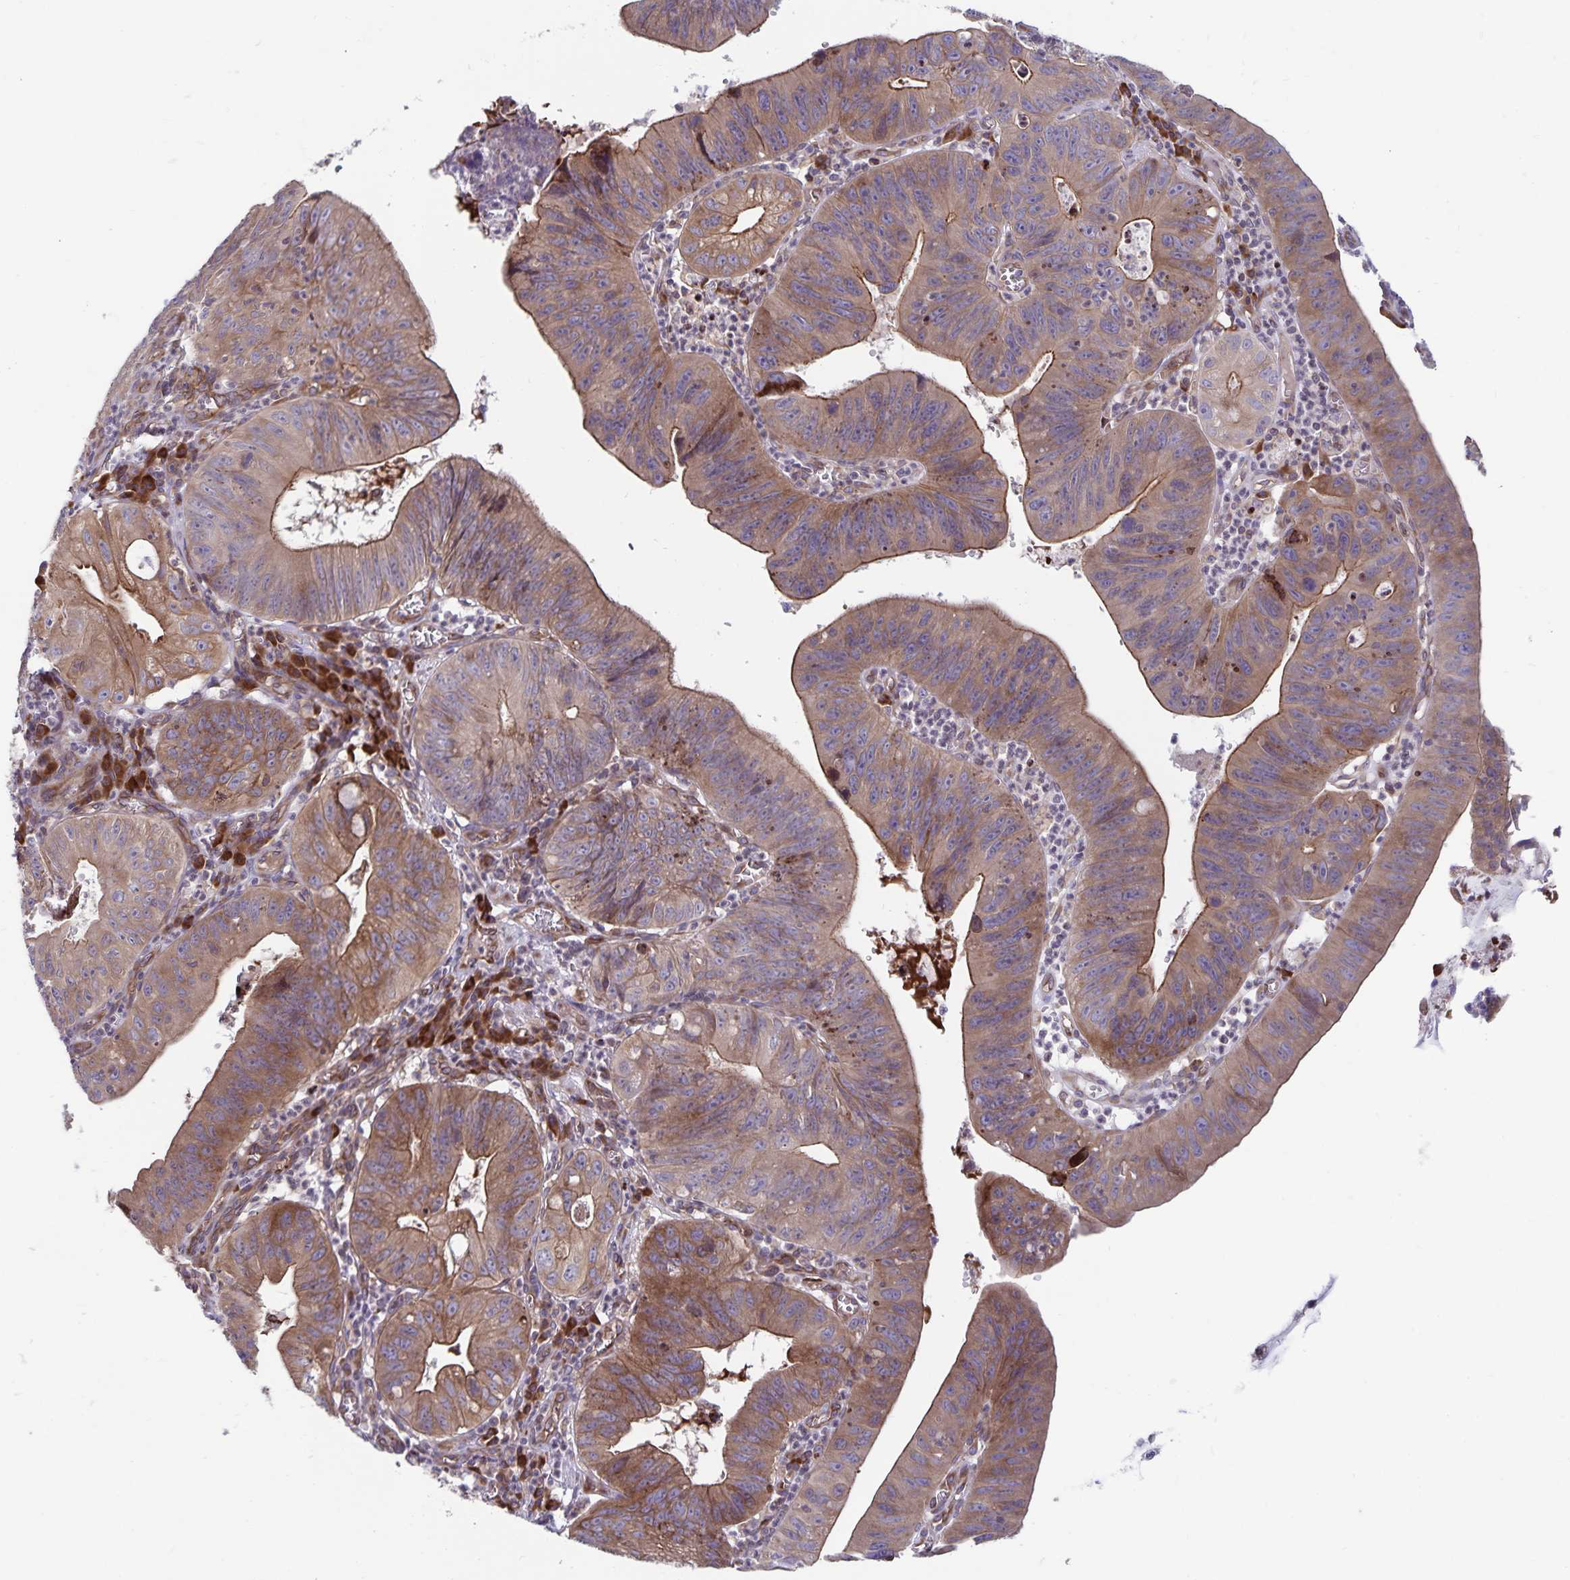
{"staining": {"intensity": "moderate", "quantity": ">75%", "location": "cytoplasmic/membranous"}, "tissue": "stomach cancer", "cell_type": "Tumor cells", "image_type": "cancer", "snomed": [{"axis": "morphology", "description": "Adenocarcinoma, NOS"}, {"axis": "topography", "description": "Stomach"}], "caption": "Brown immunohistochemical staining in stomach adenocarcinoma displays moderate cytoplasmic/membranous staining in about >75% of tumor cells. (DAB (3,3'-diaminobenzidine) = brown stain, brightfield microscopy at high magnification).", "gene": "SEC62", "patient": {"sex": "male", "age": 59}}